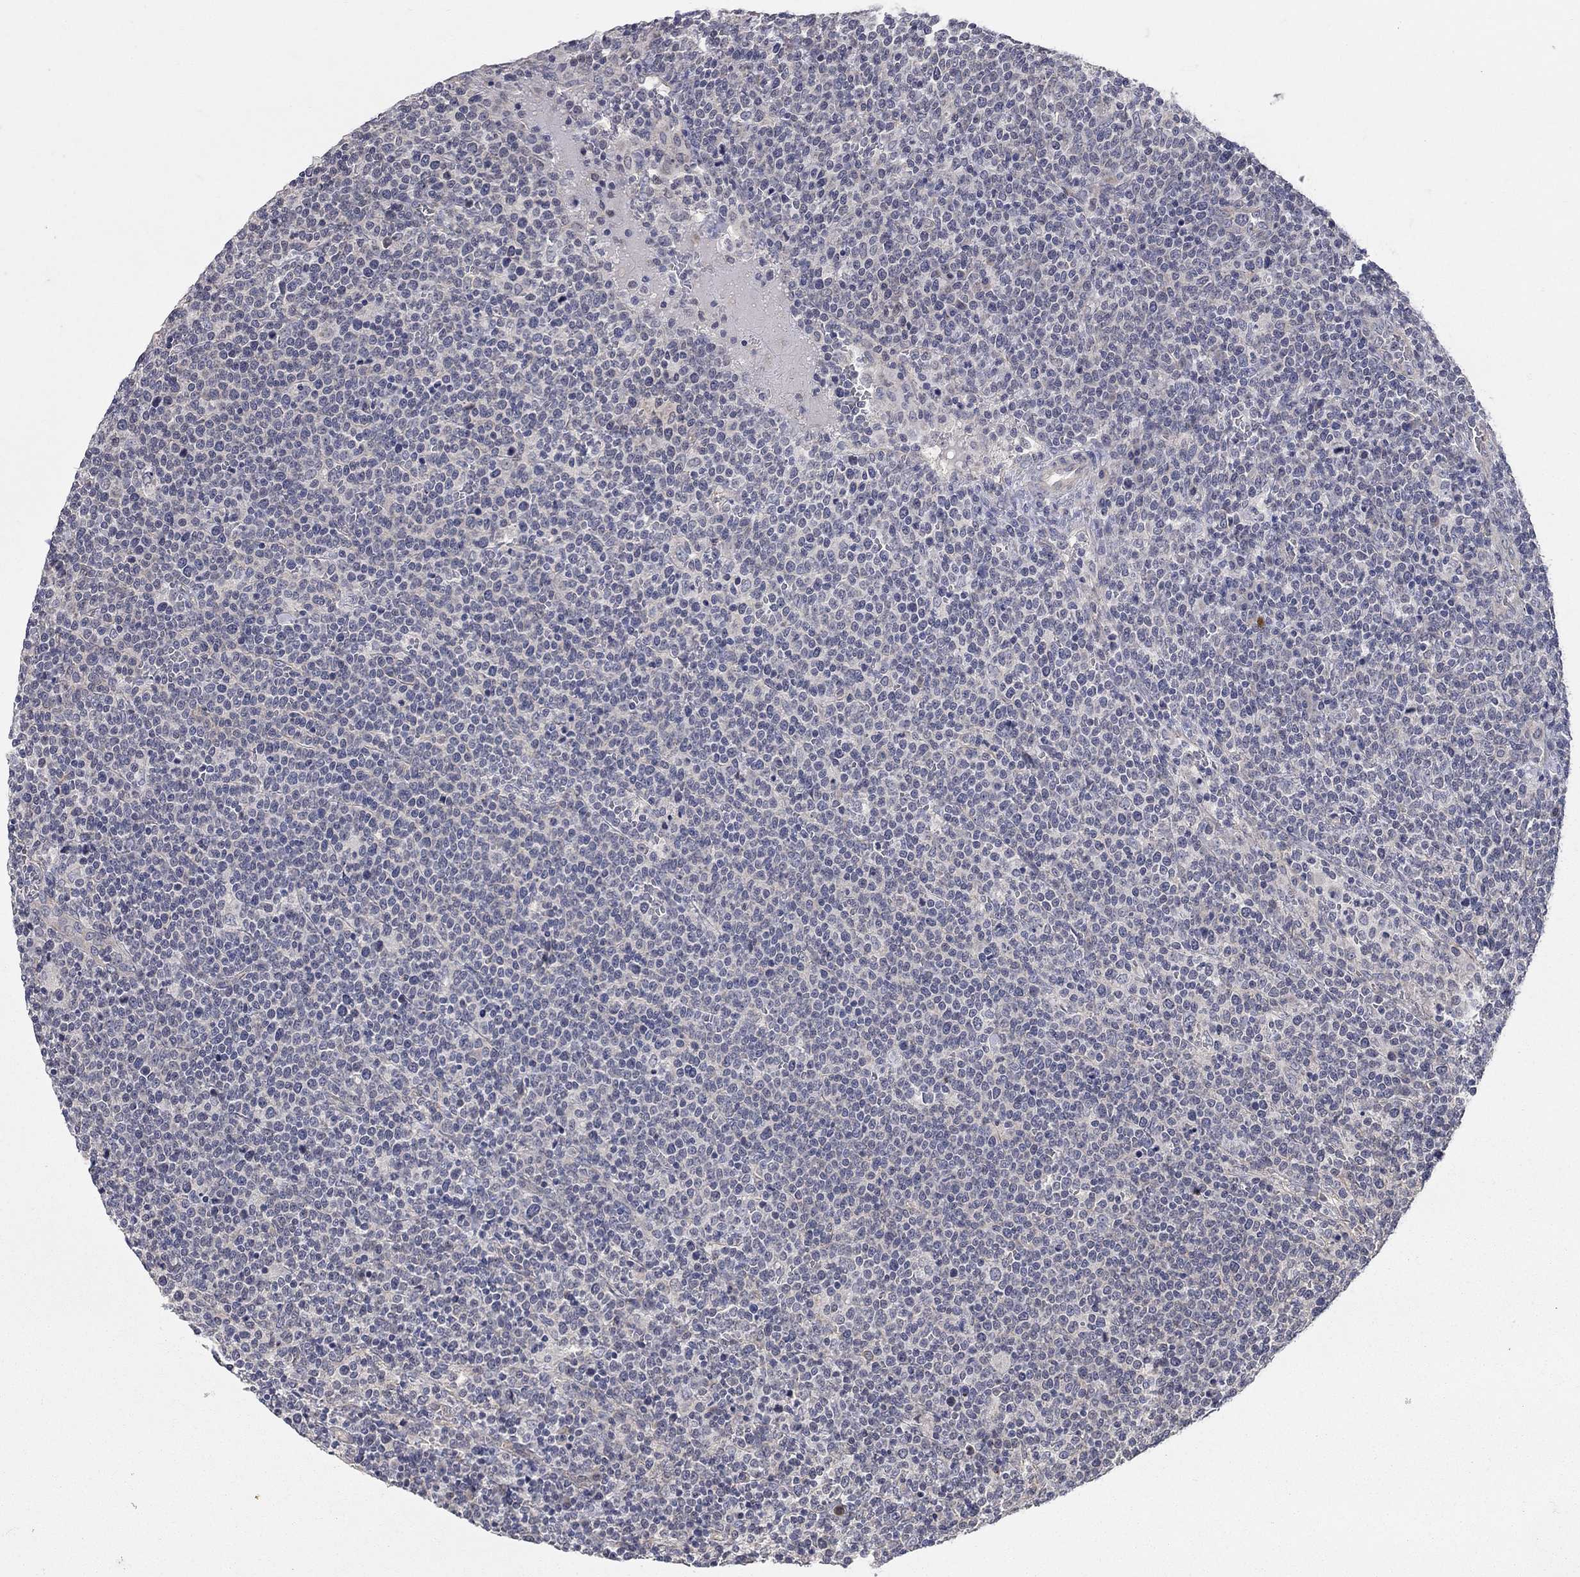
{"staining": {"intensity": "negative", "quantity": "none", "location": "none"}, "tissue": "lymphoma", "cell_type": "Tumor cells", "image_type": "cancer", "snomed": [{"axis": "morphology", "description": "Malignant lymphoma, non-Hodgkin's type, High grade"}, {"axis": "topography", "description": "Lymph node"}], "caption": "This is a image of immunohistochemistry (IHC) staining of lymphoma, which shows no expression in tumor cells.", "gene": "WASF3", "patient": {"sex": "male", "age": 61}}